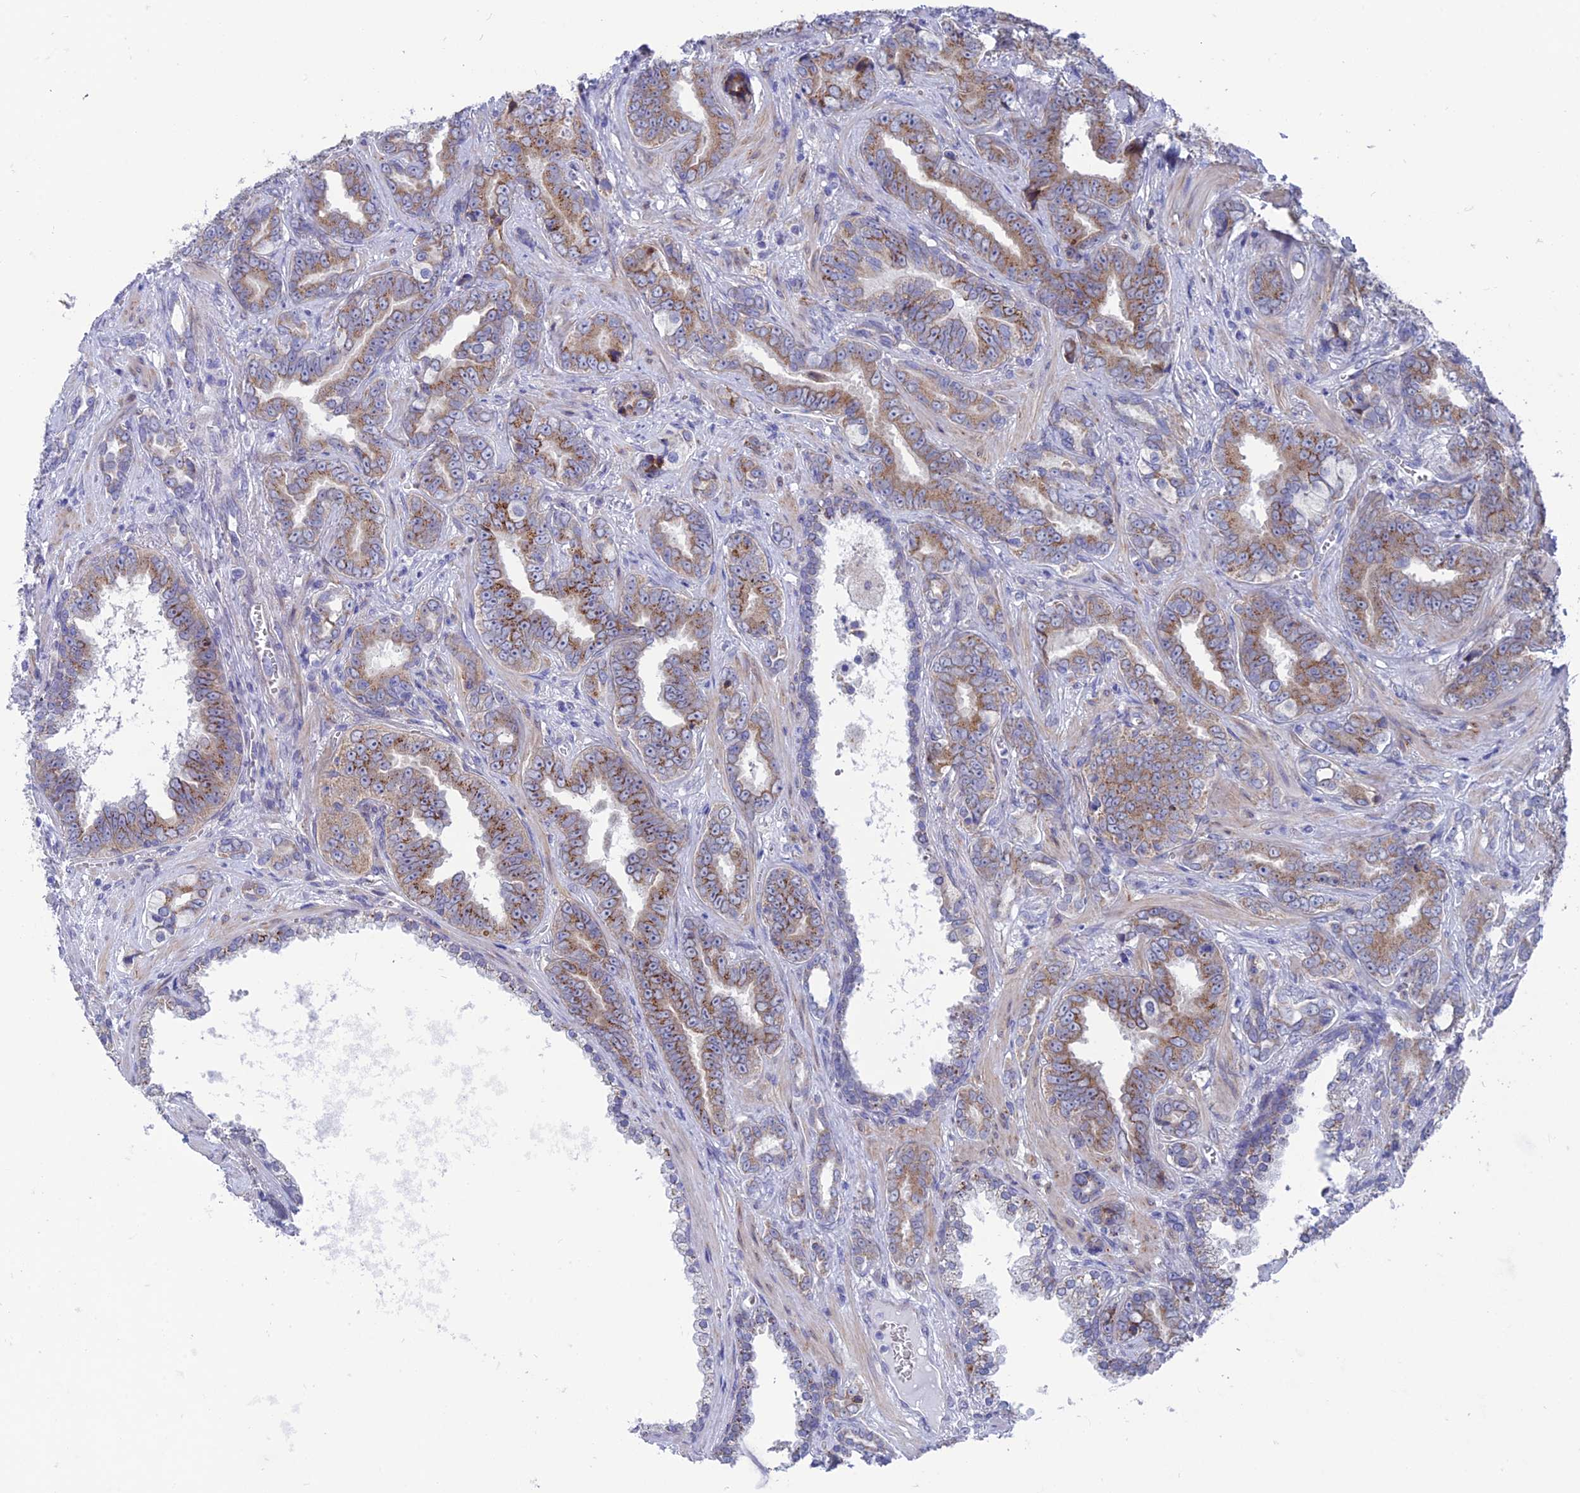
{"staining": {"intensity": "moderate", "quantity": "25%-75%", "location": "cytoplasmic/membranous"}, "tissue": "prostate cancer", "cell_type": "Tumor cells", "image_type": "cancer", "snomed": [{"axis": "morphology", "description": "Adenocarcinoma, High grade"}, {"axis": "topography", "description": "Prostate"}], "caption": "A brown stain shows moderate cytoplasmic/membranous positivity of a protein in prostate cancer tumor cells. The protein of interest is shown in brown color, while the nuclei are stained blue.", "gene": "AK4", "patient": {"sex": "male", "age": 67}}